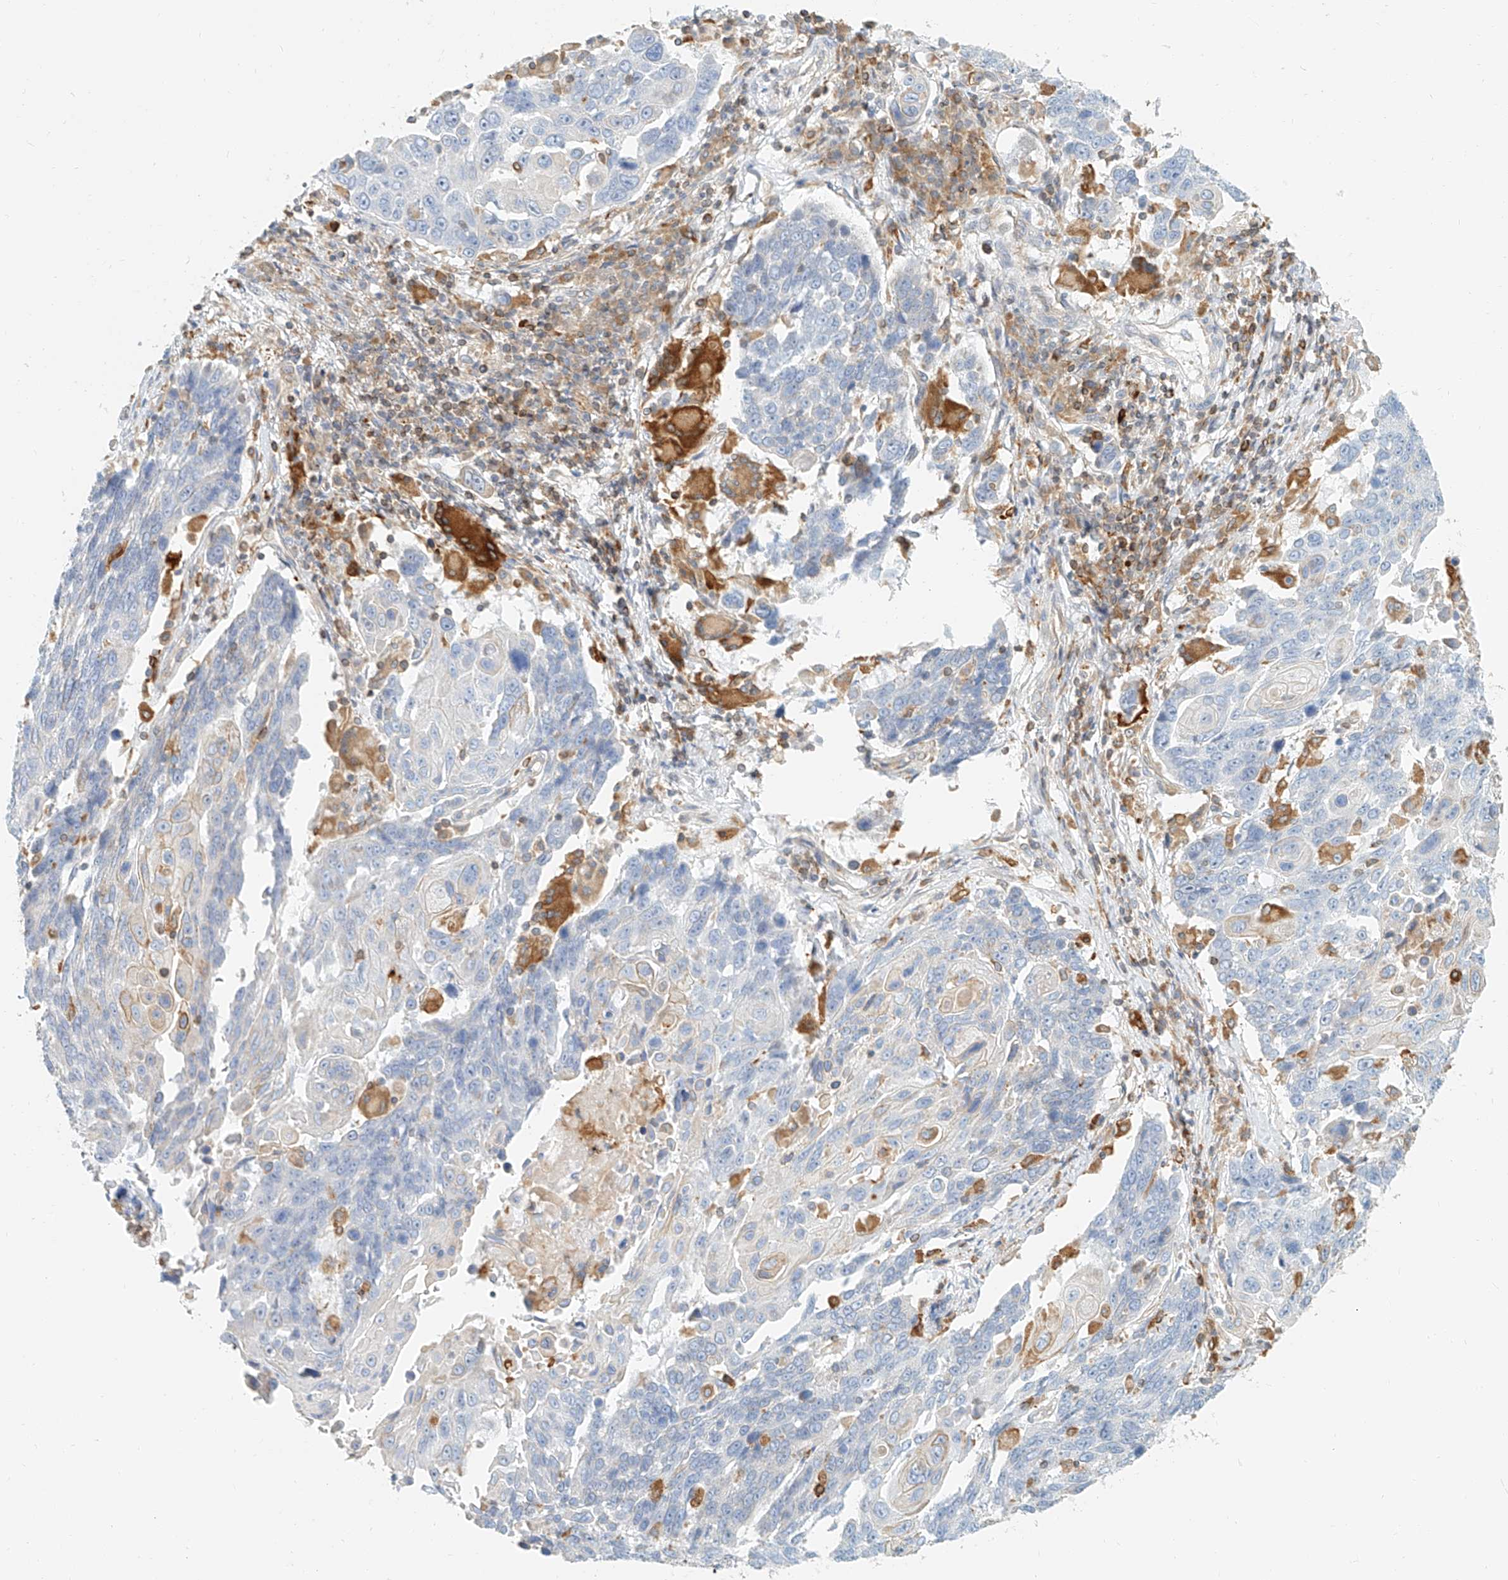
{"staining": {"intensity": "negative", "quantity": "none", "location": "none"}, "tissue": "lung cancer", "cell_type": "Tumor cells", "image_type": "cancer", "snomed": [{"axis": "morphology", "description": "Squamous cell carcinoma, NOS"}, {"axis": "topography", "description": "Lung"}], "caption": "Immunohistochemistry (IHC) histopathology image of human lung cancer (squamous cell carcinoma) stained for a protein (brown), which shows no staining in tumor cells.", "gene": "DHRS7", "patient": {"sex": "male", "age": 66}}